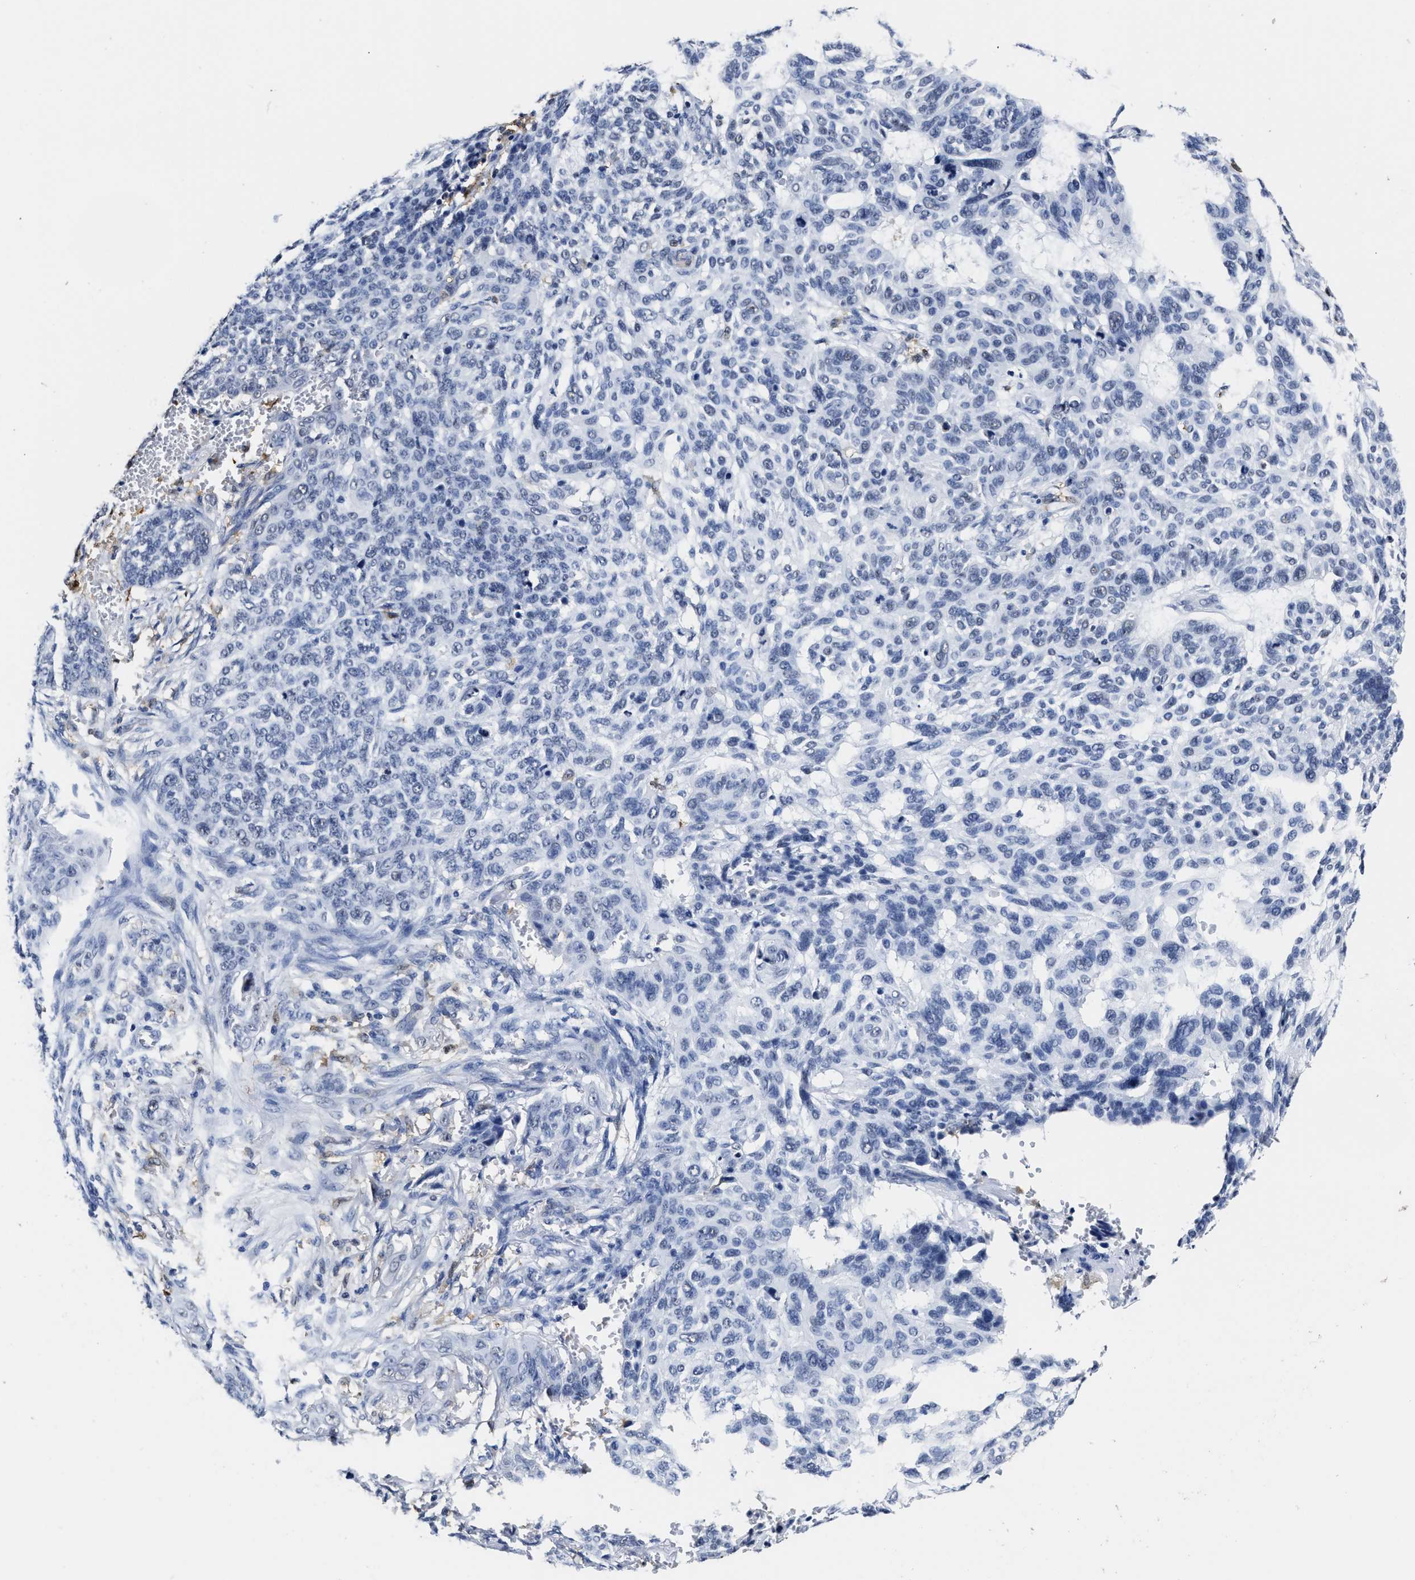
{"staining": {"intensity": "negative", "quantity": "none", "location": "none"}, "tissue": "skin cancer", "cell_type": "Tumor cells", "image_type": "cancer", "snomed": [{"axis": "morphology", "description": "Basal cell carcinoma"}, {"axis": "topography", "description": "Skin"}], "caption": "Human skin cancer stained for a protein using immunohistochemistry (IHC) exhibits no staining in tumor cells.", "gene": "PRPF4B", "patient": {"sex": "male", "age": 85}}